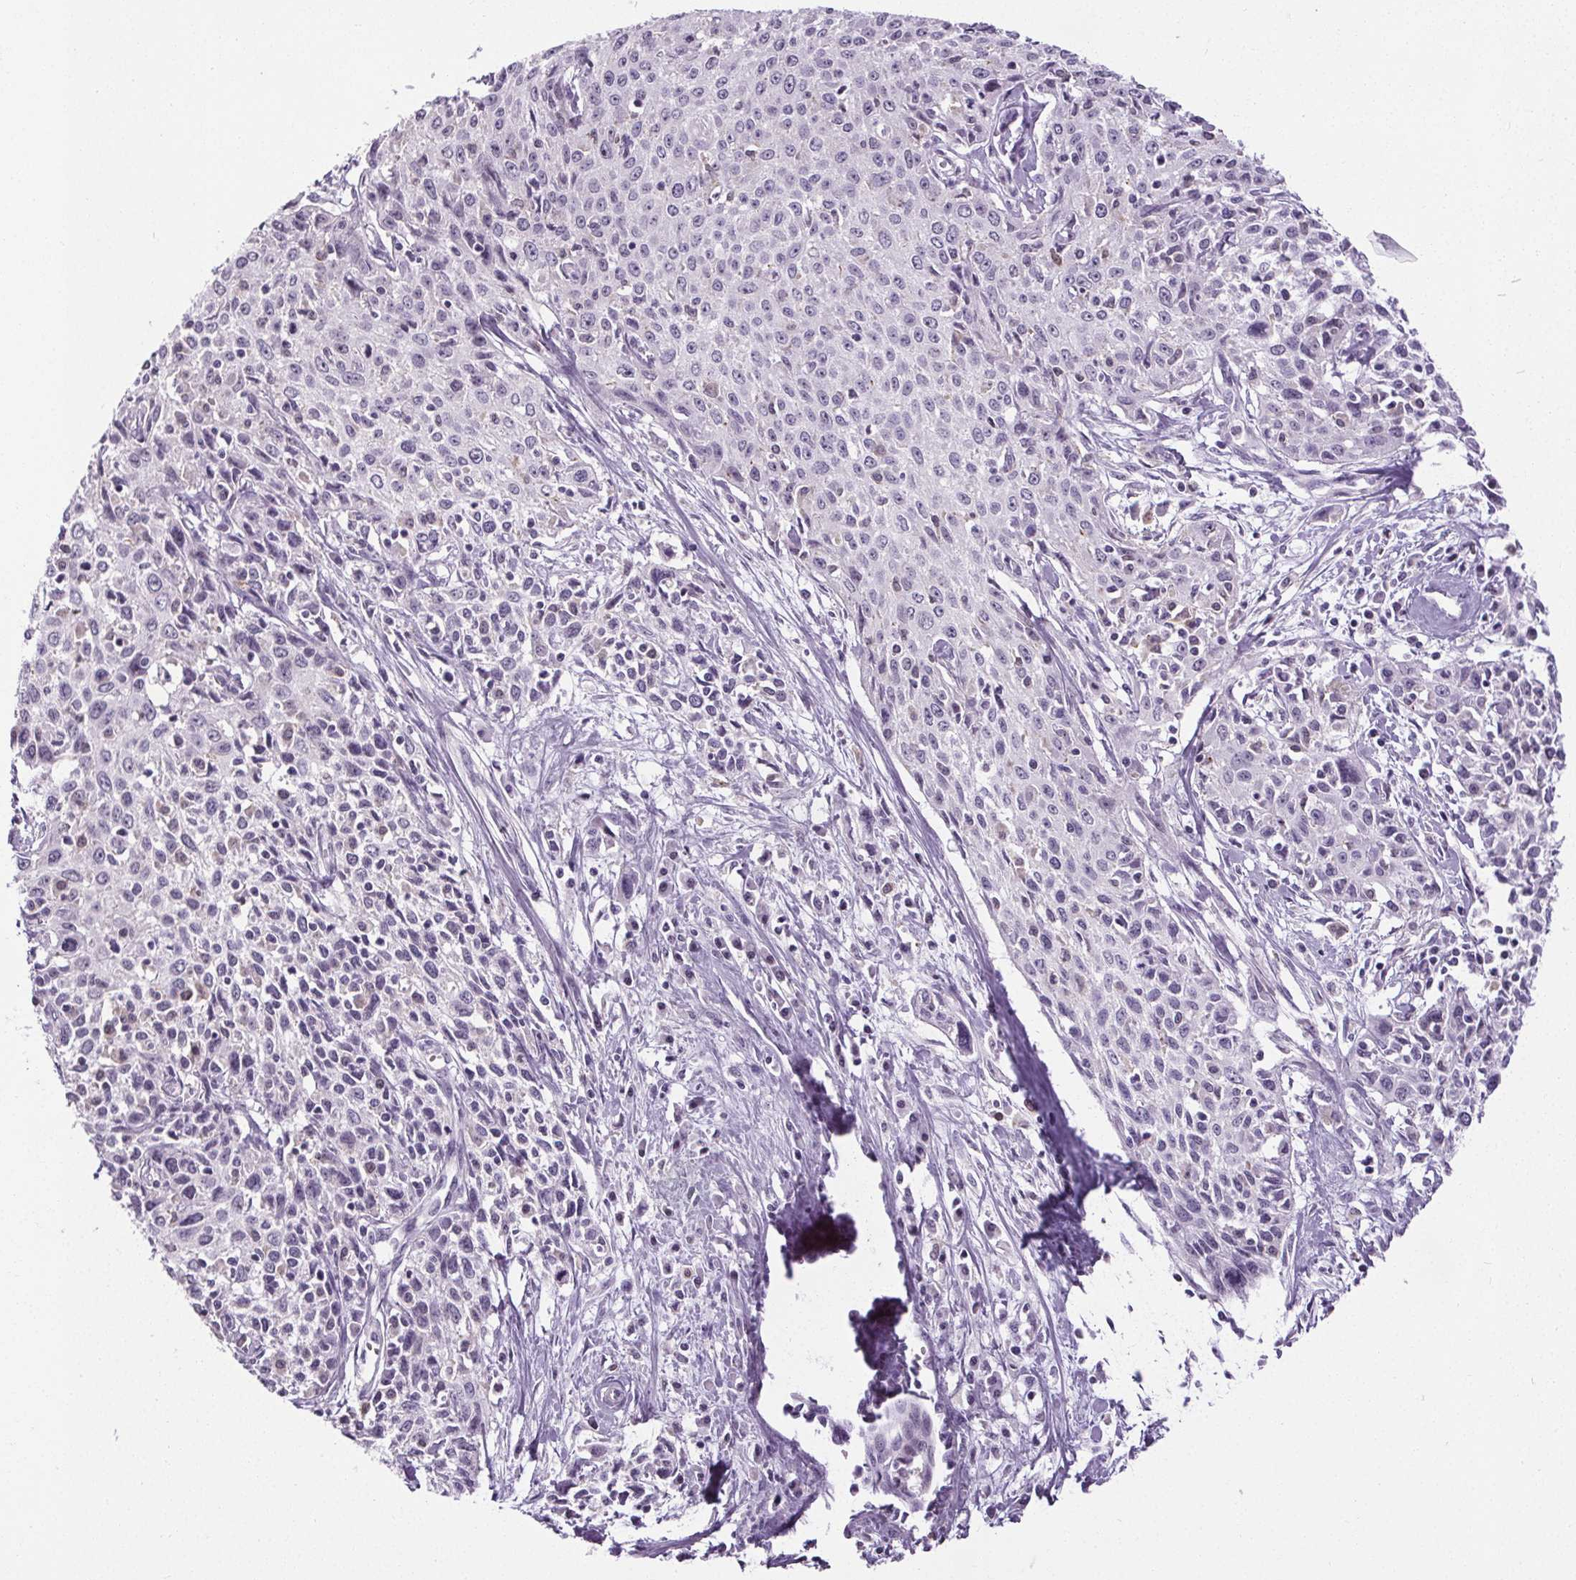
{"staining": {"intensity": "negative", "quantity": "none", "location": "none"}, "tissue": "cervical cancer", "cell_type": "Tumor cells", "image_type": "cancer", "snomed": [{"axis": "morphology", "description": "Squamous cell carcinoma, NOS"}, {"axis": "topography", "description": "Cervix"}], "caption": "This is a micrograph of immunohistochemistry staining of cervical cancer (squamous cell carcinoma), which shows no expression in tumor cells.", "gene": "TMEM240", "patient": {"sex": "female", "age": 38}}